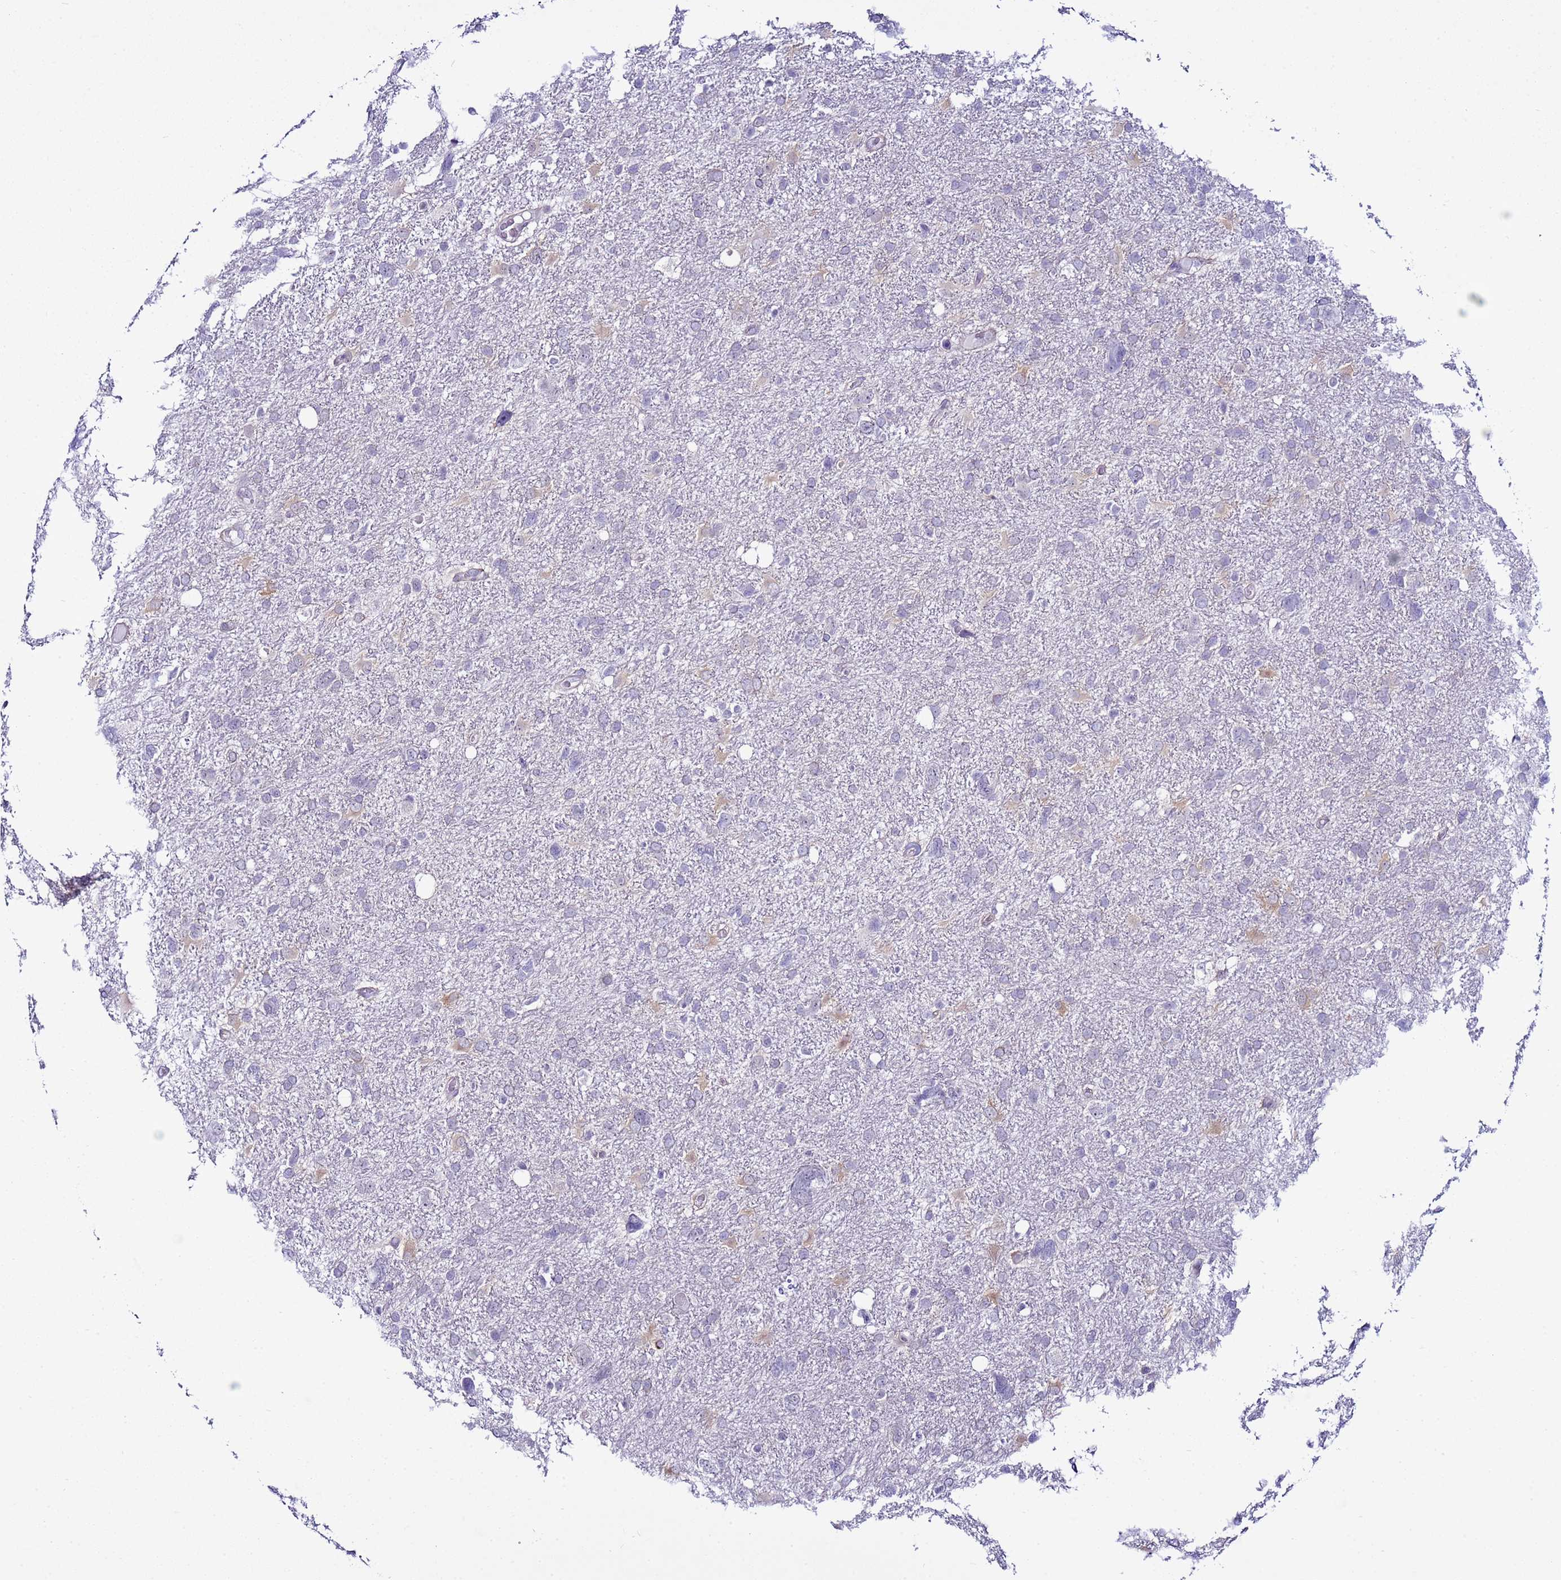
{"staining": {"intensity": "negative", "quantity": "none", "location": "none"}, "tissue": "glioma", "cell_type": "Tumor cells", "image_type": "cancer", "snomed": [{"axis": "morphology", "description": "Glioma, malignant, High grade"}, {"axis": "topography", "description": "Brain"}], "caption": "This is a micrograph of immunohistochemistry (IHC) staining of malignant glioma (high-grade), which shows no staining in tumor cells.", "gene": "LRRC10B", "patient": {"sex": "male", "age": 61}}